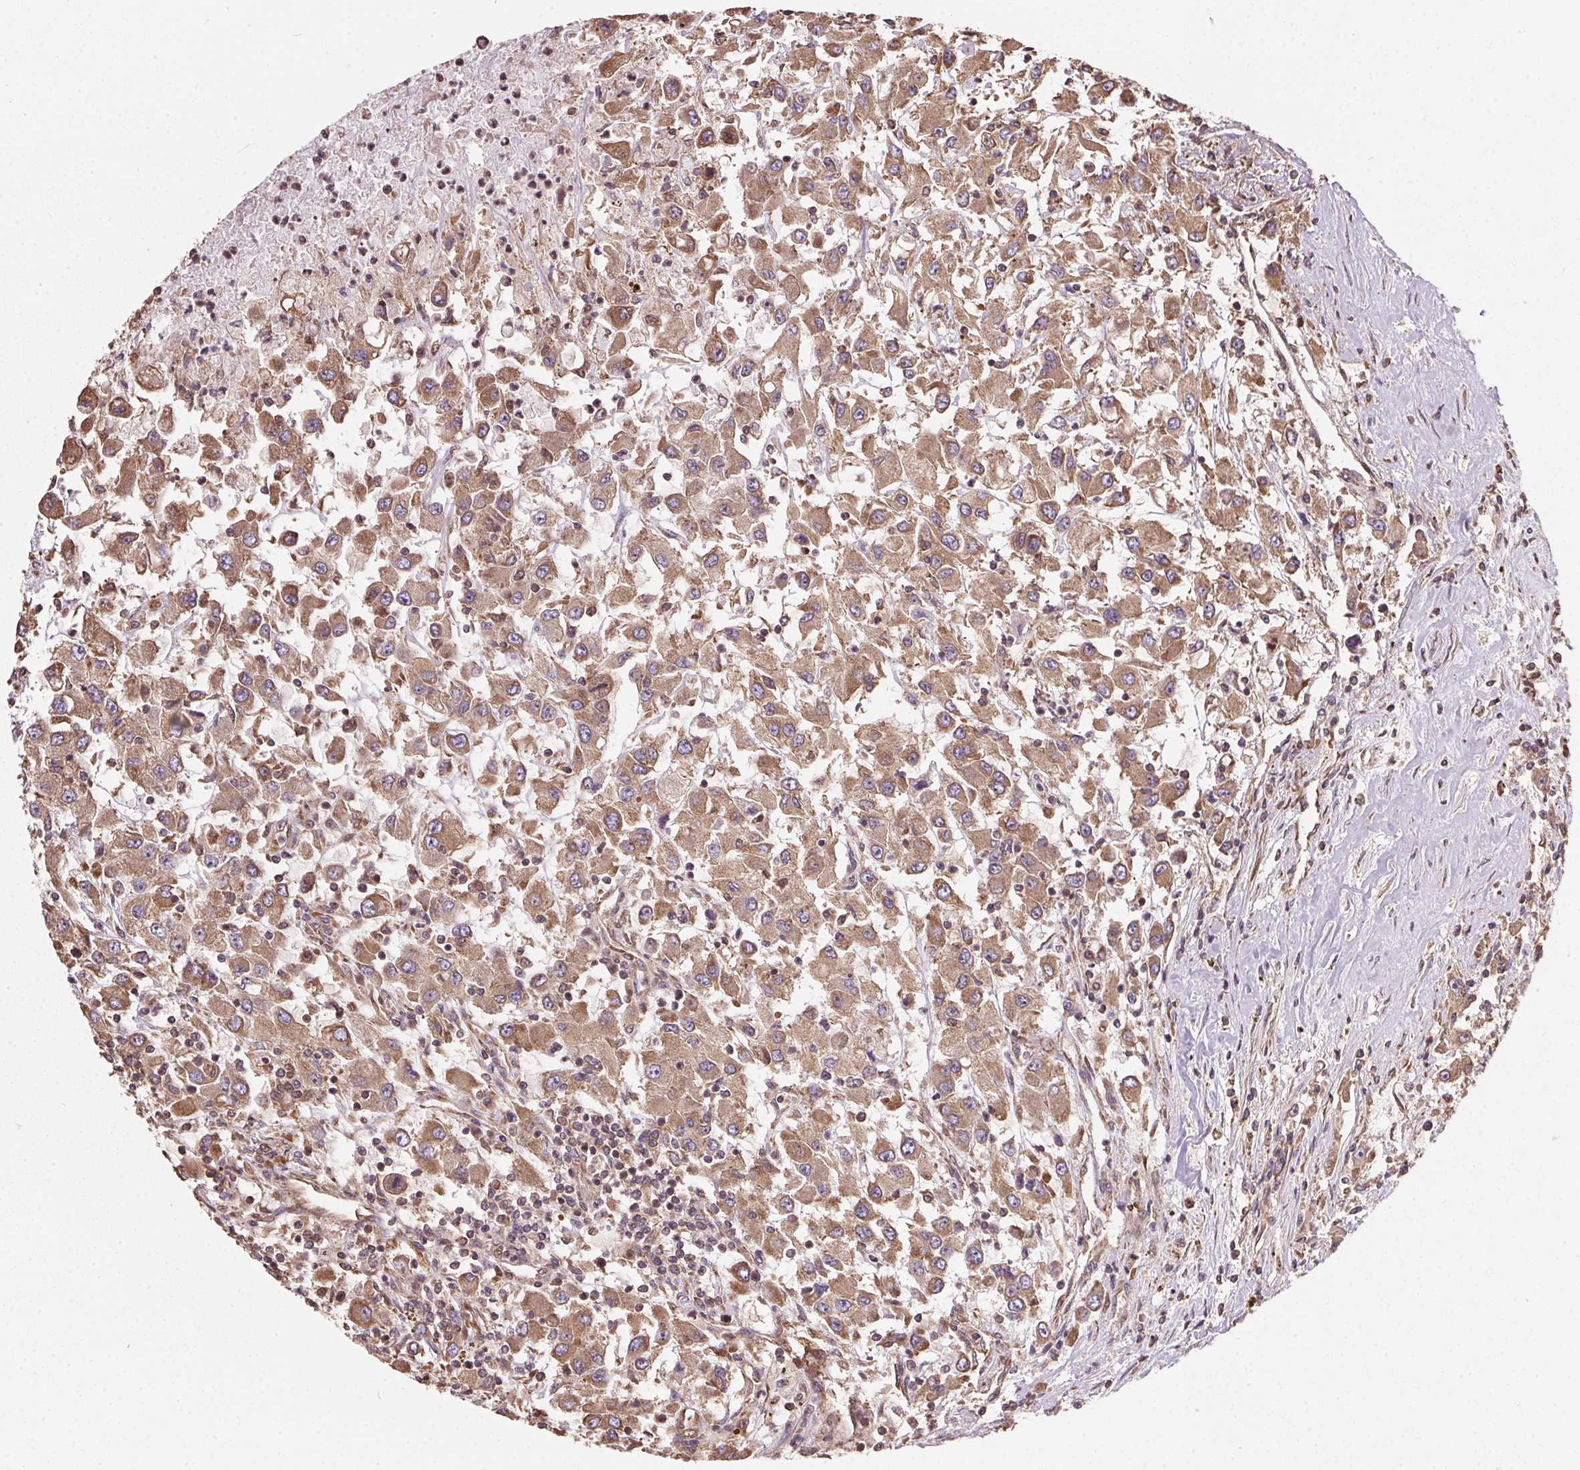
{"staining": {"intensity": "moderate", "quantity": ">75%", "location": "cytoplasmic/membranous"}, "tissue": "renal cancer", "cell_type": "Tumor cells", "image_type": "cancer", "snomed": [{"axis": "morphology", "description": "Adenocarcinoma, NOS"}, {"axis": "topography", "description": "Kidney"}], "caption": "High-power microscopy captured an immunohistochemistry (IHC) image of renal cancer, revealing moderate cytoplasmic/membranous expression in approximately >75% of tumor cells.", "gene": "EIF2S1", "patient": {"sex": "female", "age": 67}}